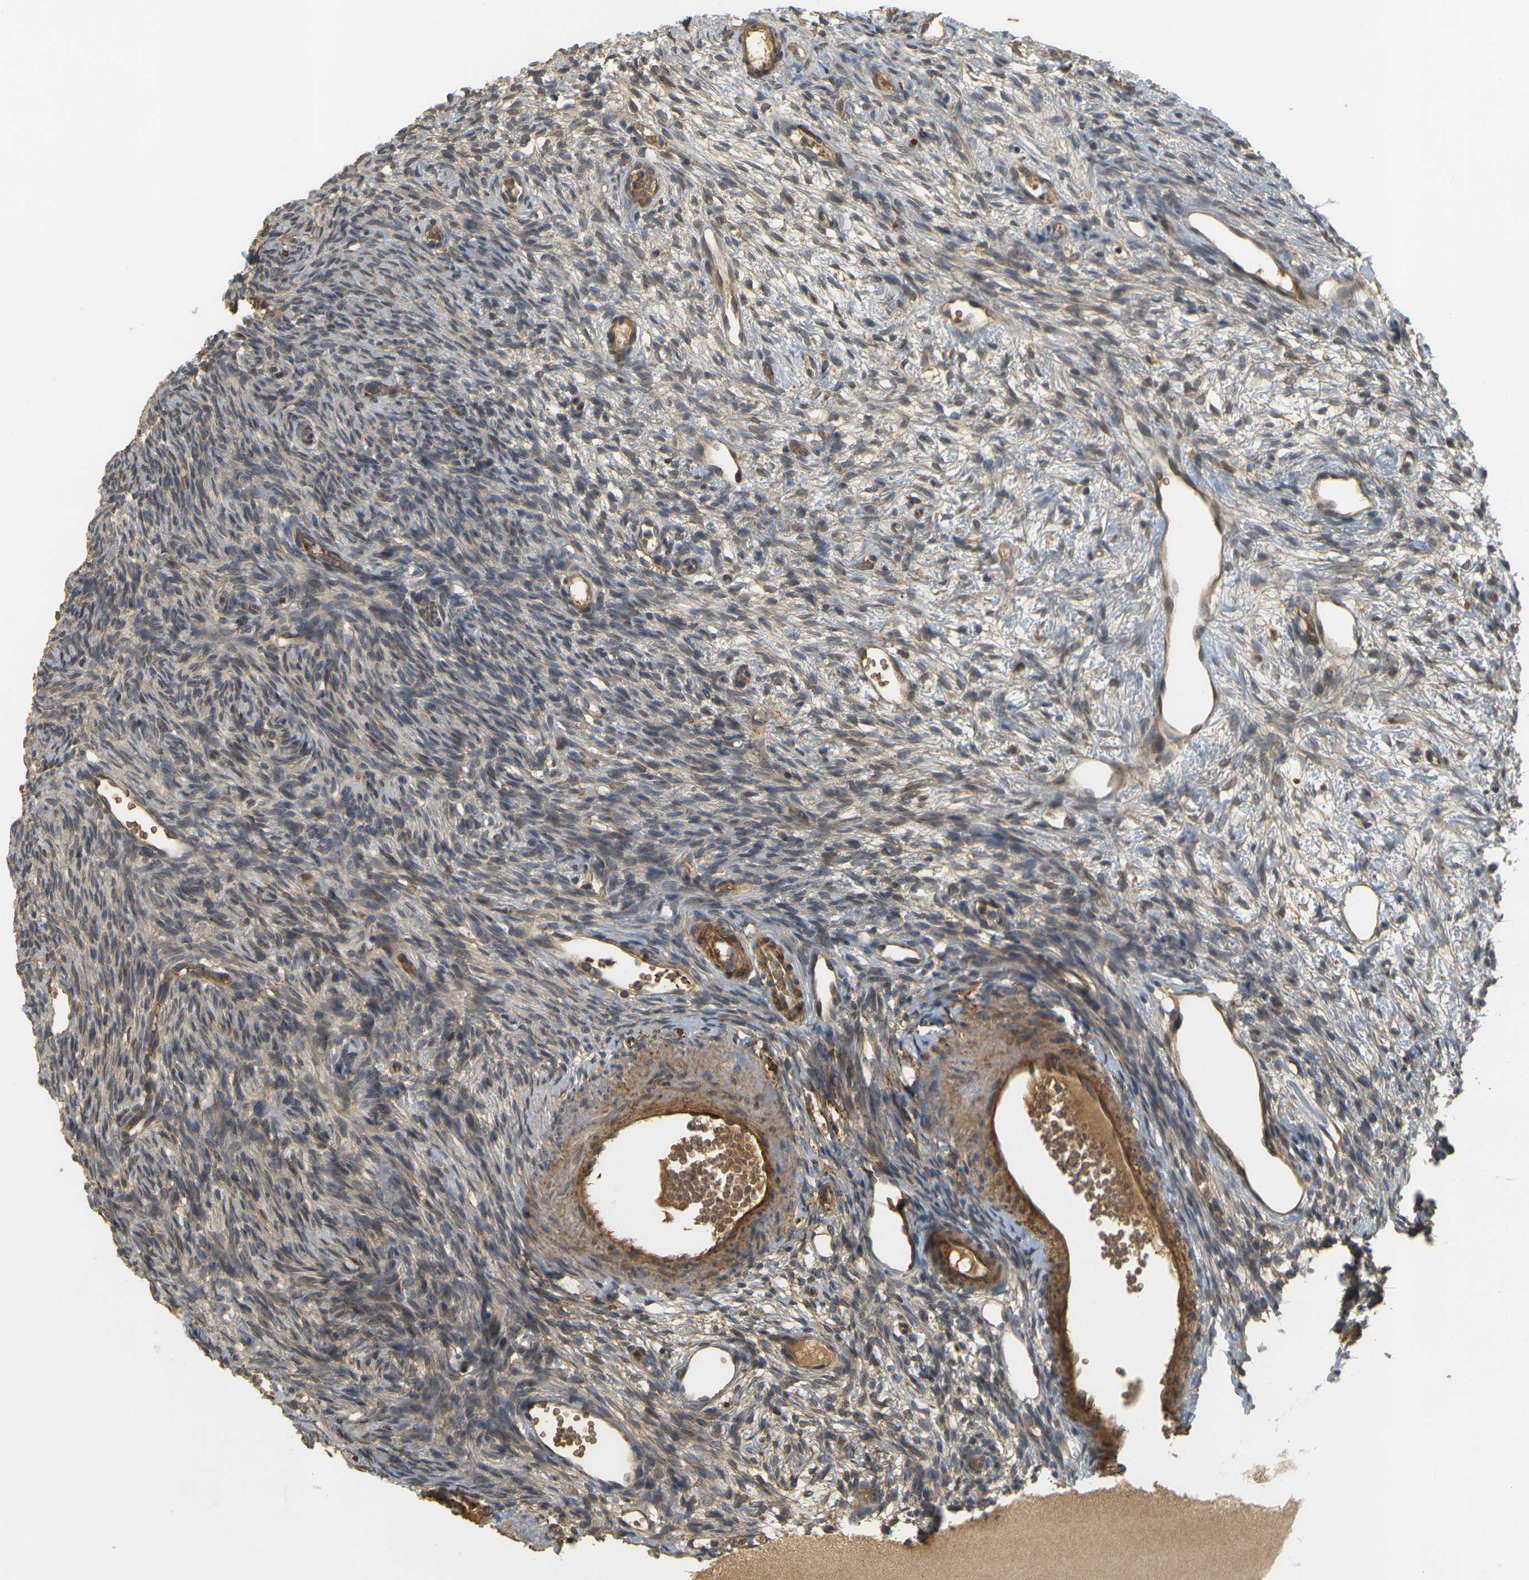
{"staining": {"intensity": "weak", "quantity": "25%-75%", "location": "cytoplasmic/membranous"}, "tissue": "ovary", "cell_type": "Ovarian stroma cells", "image_type": "normal", "snomed": [{"axis": "morphology", "description": "Normal tissue, NOS"}, {"axis": "topography", "description": "Ovary"}], "caption": "Ovarian stroma cells display low levels of weak cytoplasmic/membranous staining in about 25%-75% of cells in benign ovary. (DAB (3,3'-diaminobenzidine) = brown stain, brightfield microscopy at high magnification).", "gene": "MEGF9", "patient": {"sex": "female", "age": 33}}